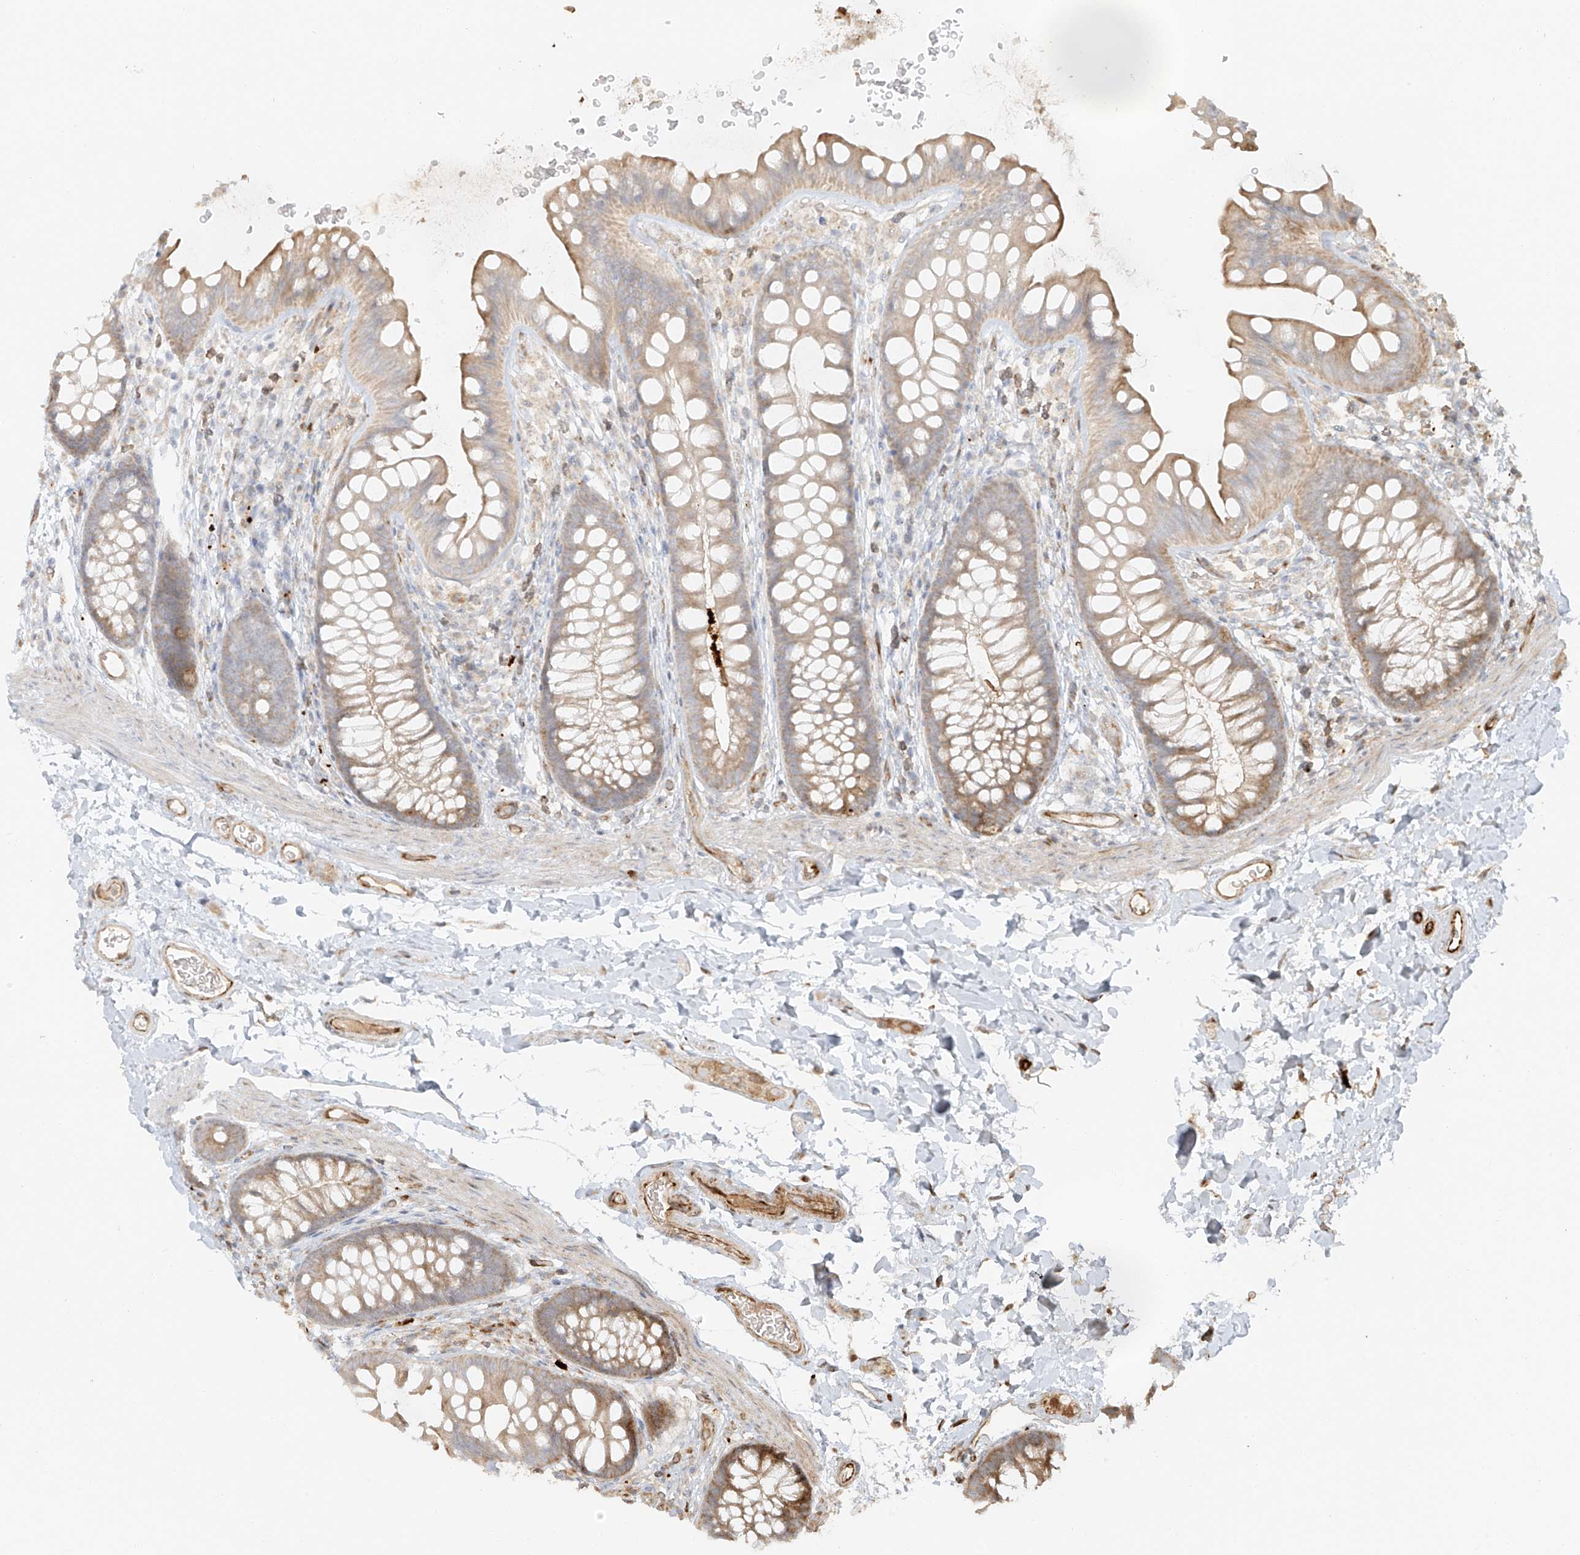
{"staining": {"intensity": "moderate", "quantity": ">75%", "location": "cytoplasmic/membranous"}, "tissue": "colon", "cell_type": "Endothelial cells", "image_type": "normal", "snomed": [{"axis": "morphology", "description": "Normal tissue, NOS"}, {"axis": "topography", "description": "Colon"}], "caption": "IHC histopathology image of benign colon: colon stained using immunohistochemistry demonstrates medium levels of moderate protein expression localized specifically in the cytoplasmic/membranous of endothelial cells, appearing as a cytoplasmic/membranous brown color.", "gene": "MIPEP", "patient": {"sex": "female", "age": 62}}